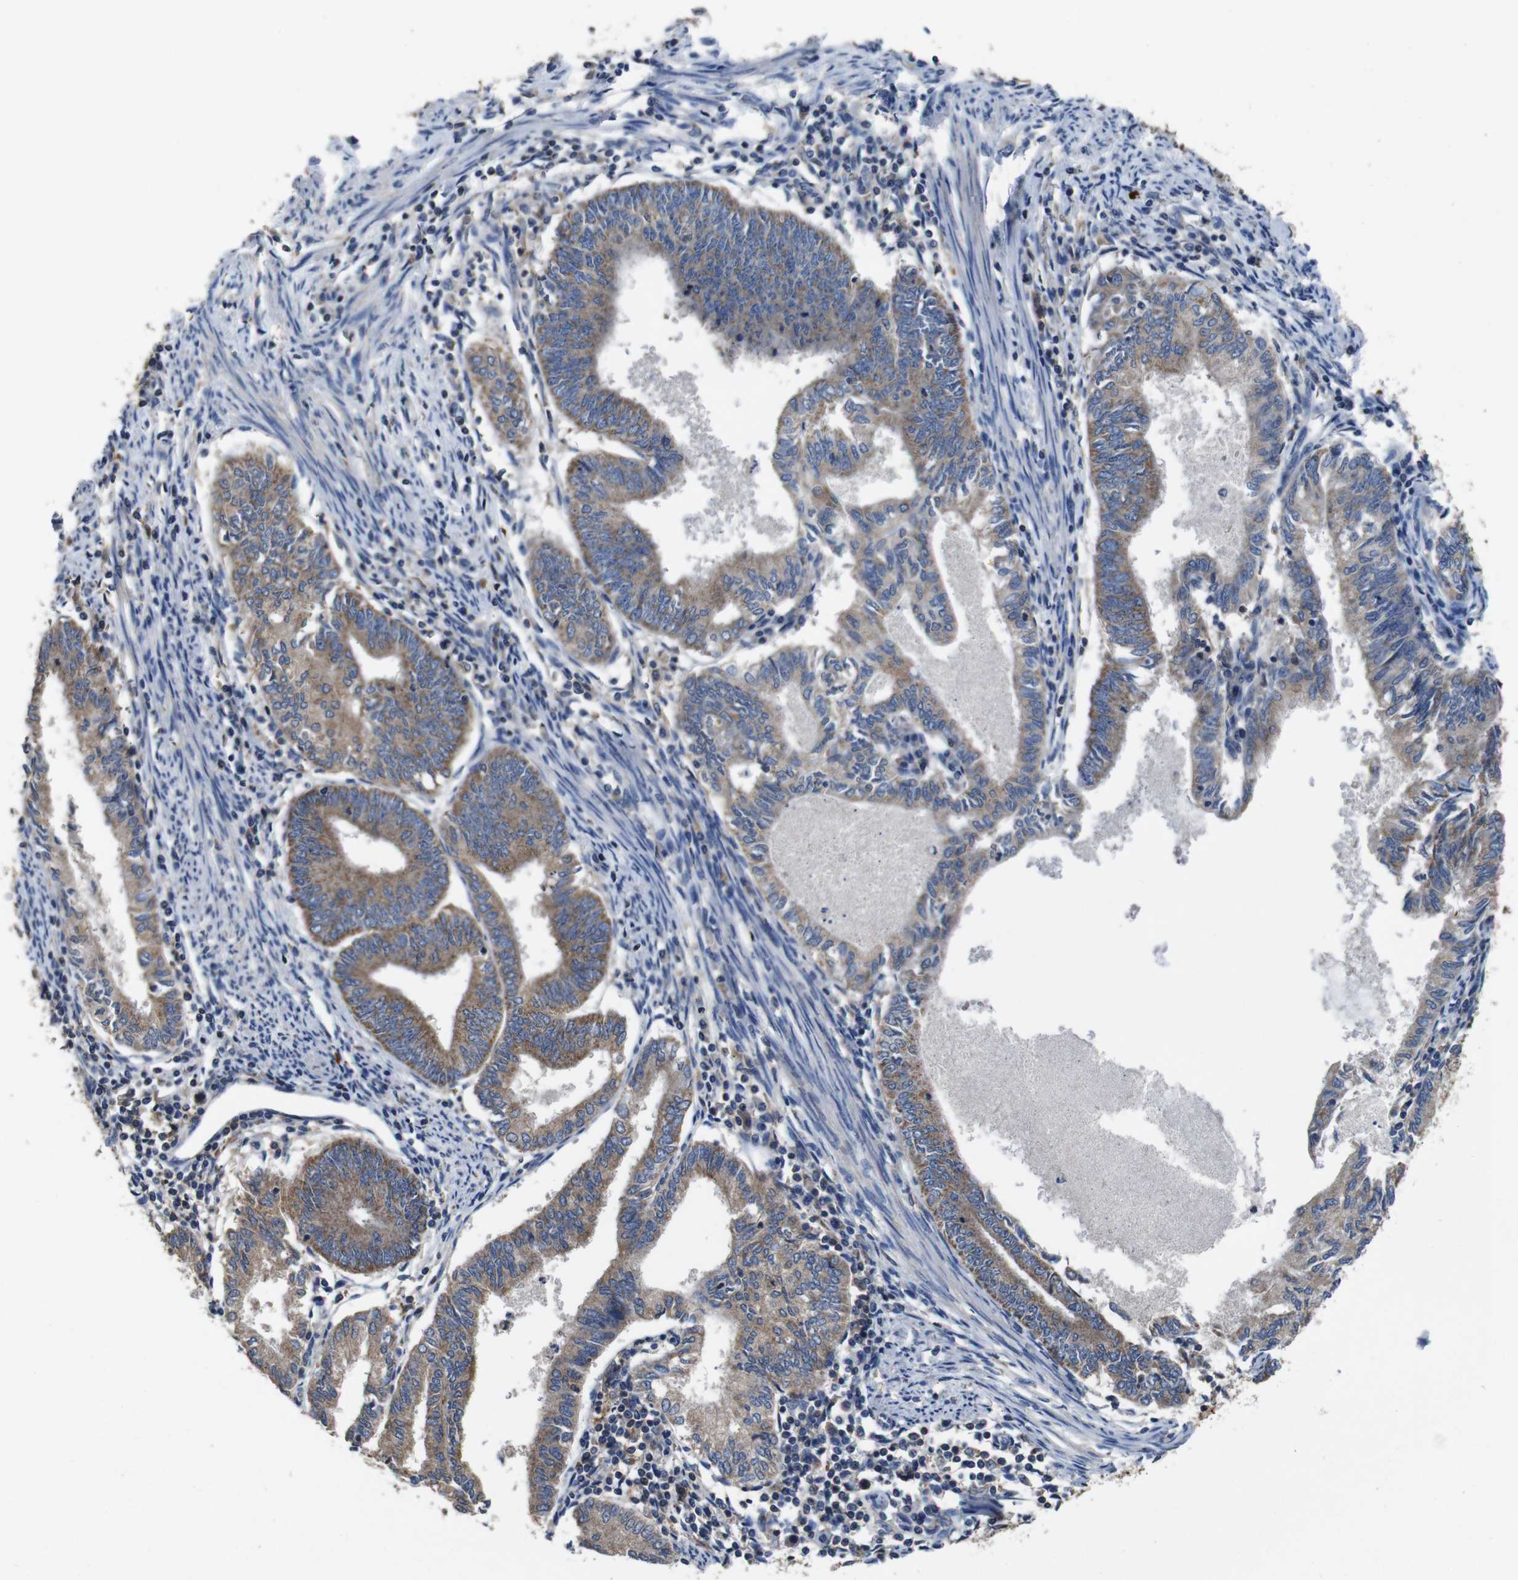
{"staining": {"intensity": "moderate", "quantity": ">75%", "location": "cytoplasmic/membranous"}, "tissue": "endometrial cancer", "cell_type": "Tumor cells", "image_type": "cancer", "snomed": [{"axis": "morphology", "description": "Adenocarcinoma, NOS"}, {"axis": "topography", "description": "Endometrium"}], "caption": "This image displays endometrial cancer stained with immunohistochemistry (IHC) to label a protein in brown. The cytoplasmic/membranous of tumor cells show moderate positivity for the protein. Nuclei are counter-stained blue.", "gene": "GLIPR1", "patient": {"sex": "female", "age": 86}}